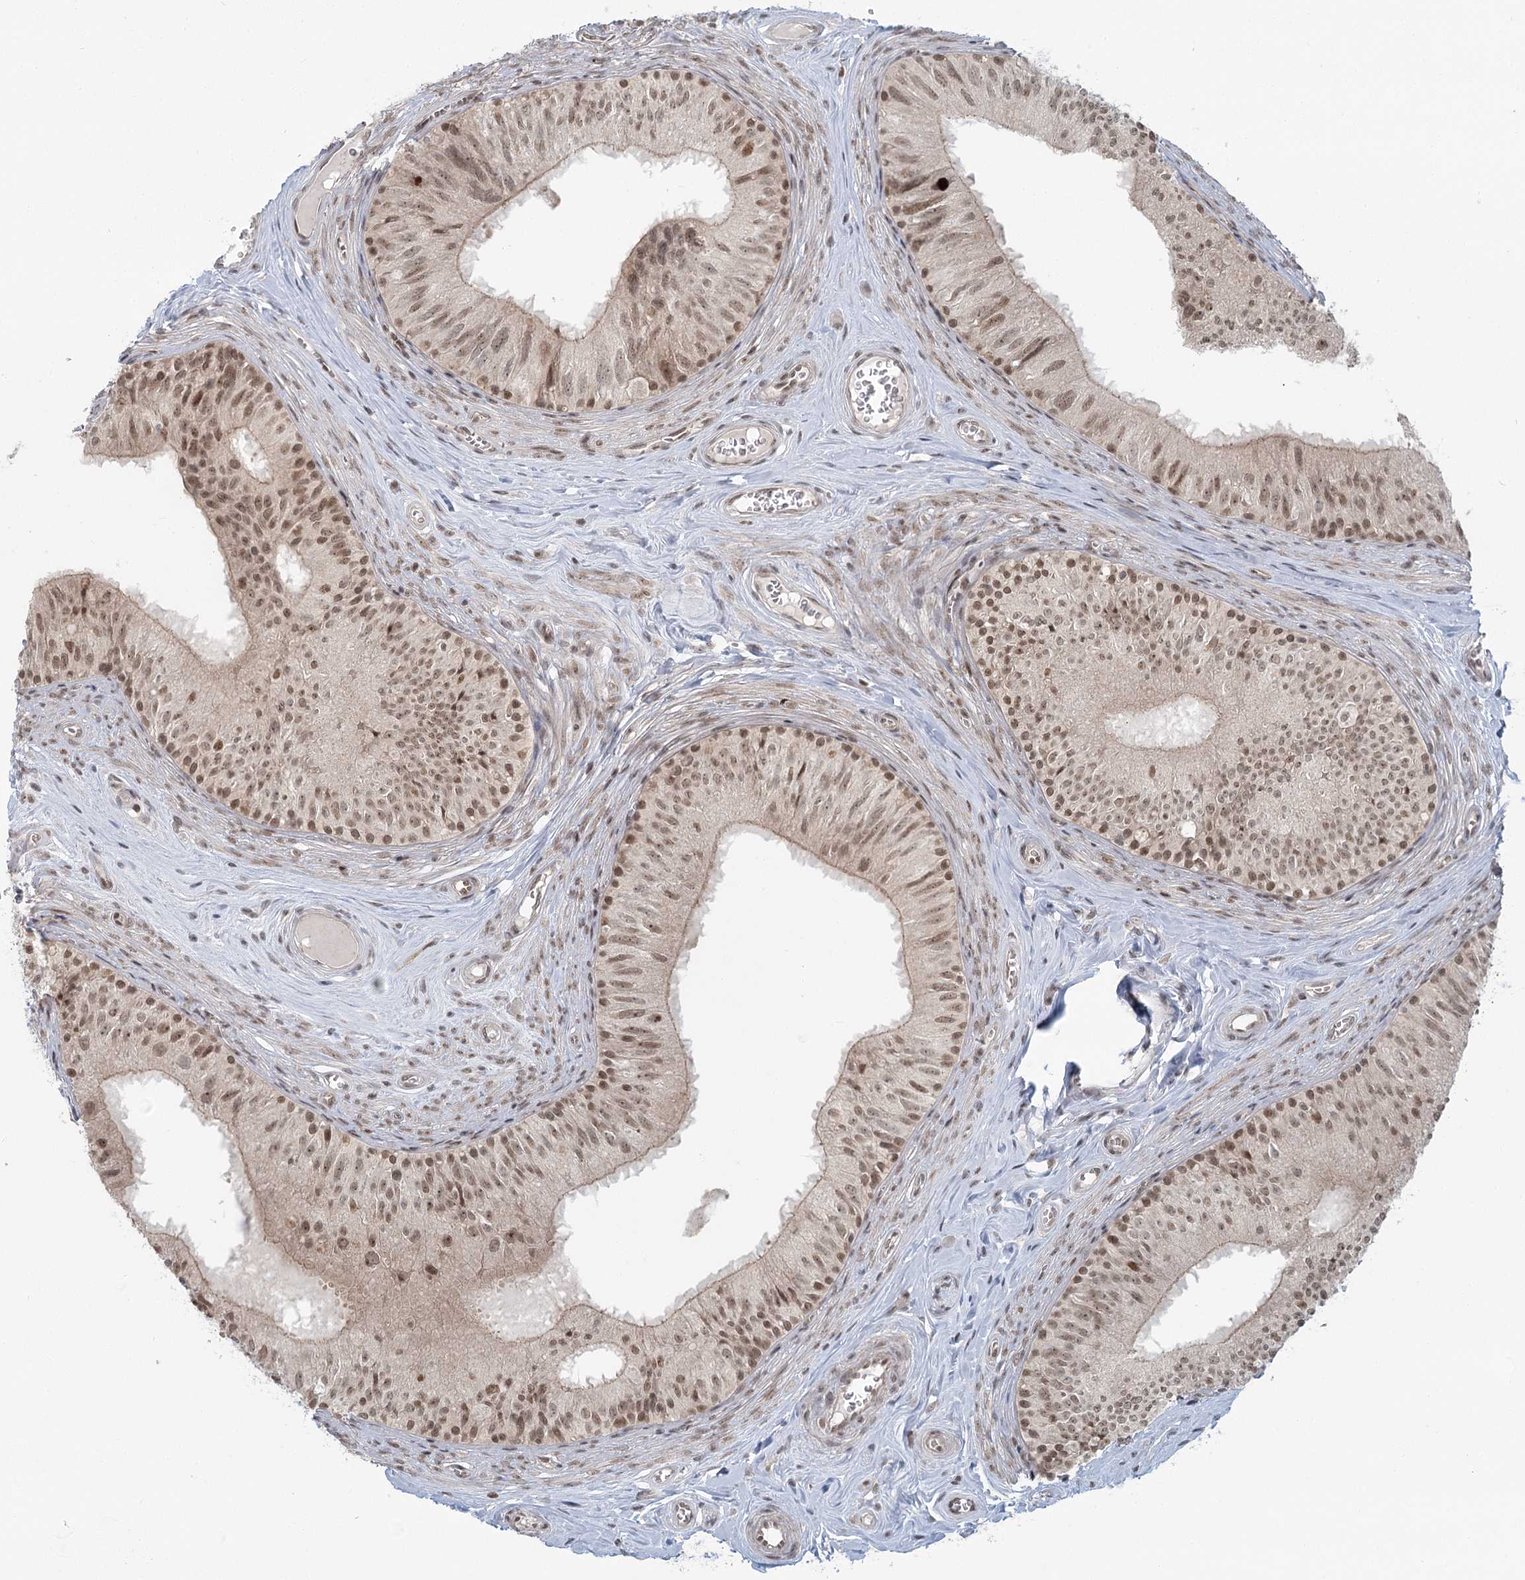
{"staining": {"intensity": "moderate", "quantity": ">75%", "location": "nuclear"}, "tissue": "epididymis", "cell_type": "Glandular cells", "image_type": "normal", "snomed": [{"axis": "morphology", "description": "Normal tissue, NOS"}, {"axis": "topography", "description": "Epididymis"}], "caption": "Immunohistochemical staining of unremarkable human epididymis displays medium levels of moderate nuclear staining in about >75% of glandular cells. (DAB (3,3'-diaminobenzidine) = brown stain, brightfield microscopy at high magnification).", "gene": "R3HCC1L", "patient": {"sex": "male", "age": 46}}